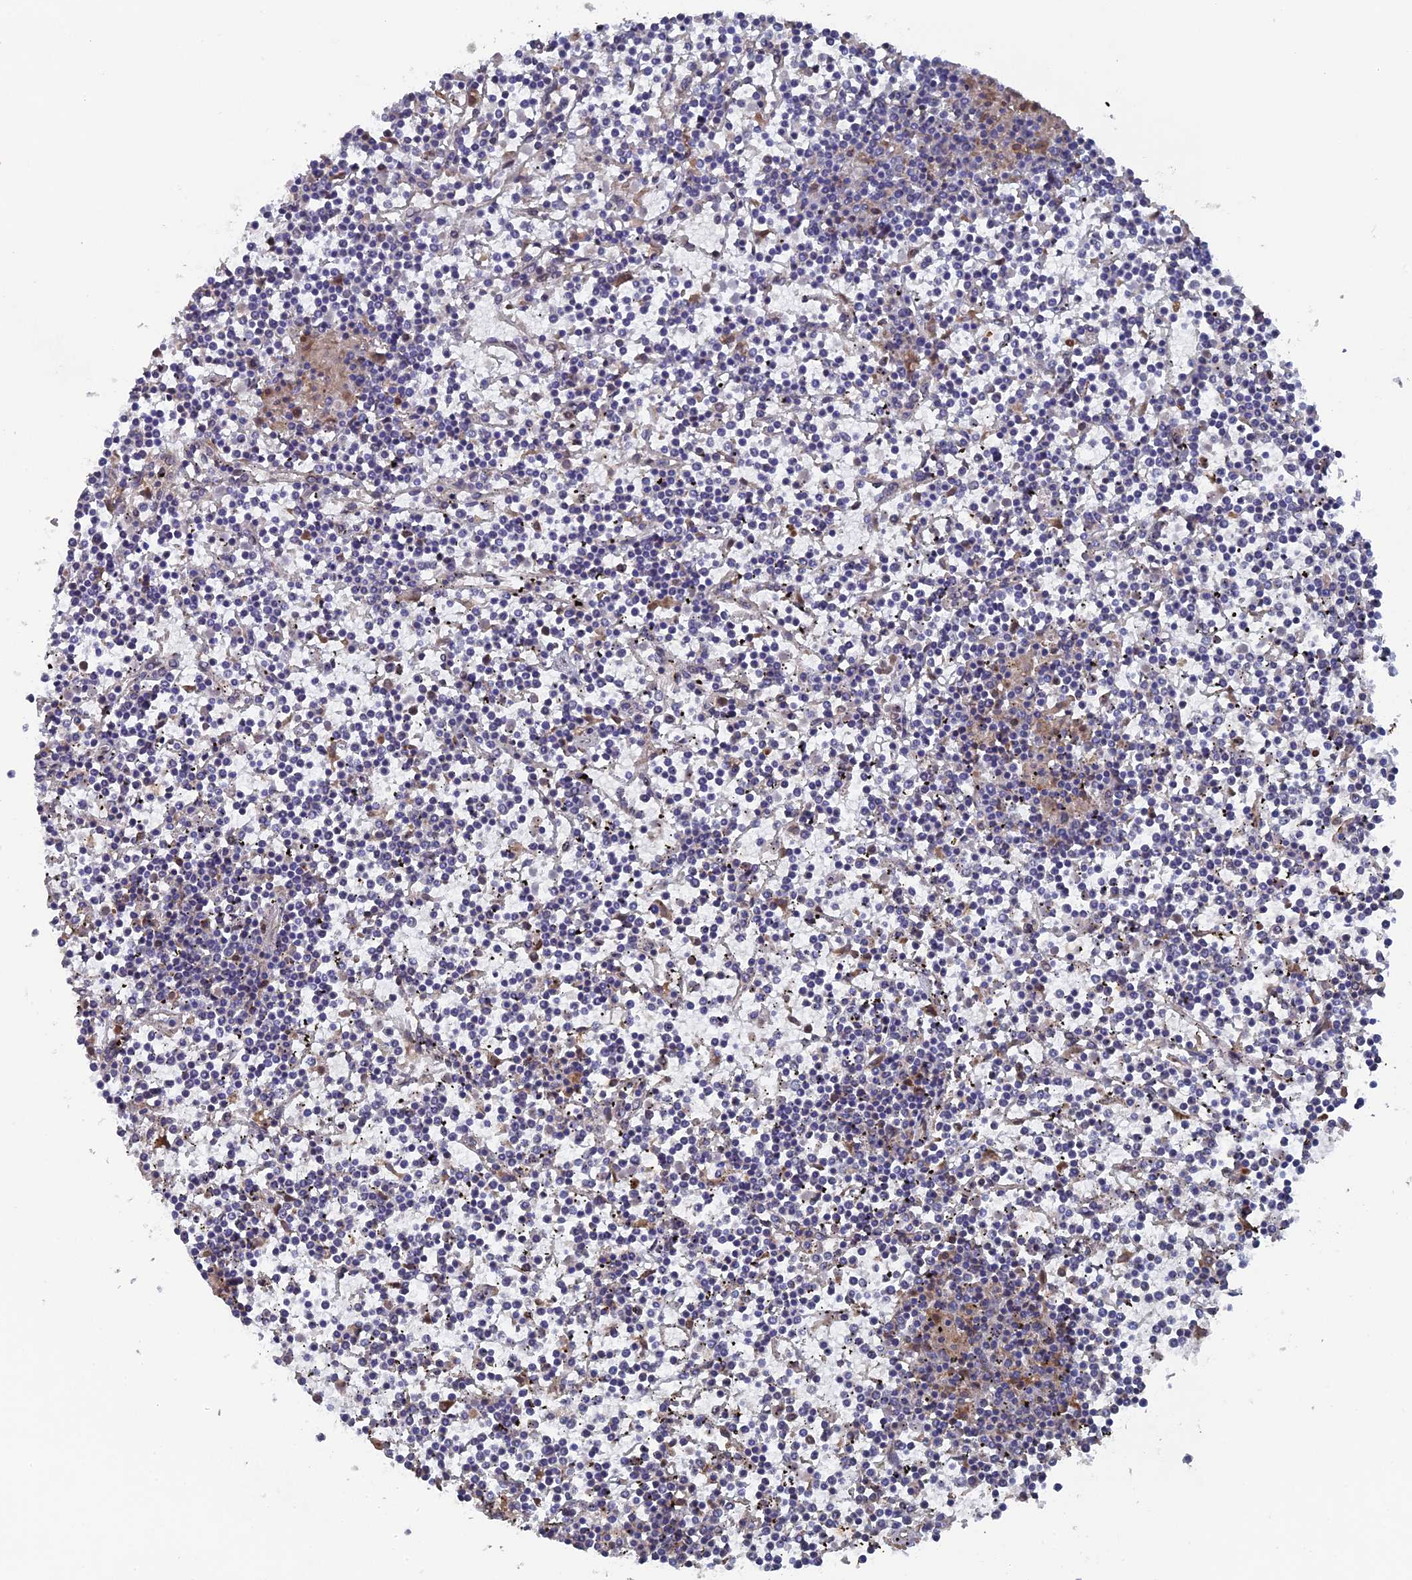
{"staining": {"intensity": "negative", "quantity": "none", "location": "none"}, "tissue": "lymphoma", "cell_type": "Tumor cells", "image_type": "cancer", "snomed": [{"axis": "morphology", "description": "Malignant lymphoma, non-Hodgkin's type, Low grade"}, {"axis": "topography", "description": "Spleen"}], "caption": "Tumor cells show no significant protein expression in low-grade malignant lymphoma, non-Hodgkin's type.", "gene": "VPS37C", "patient": {"sex": "female", "age": 19}}